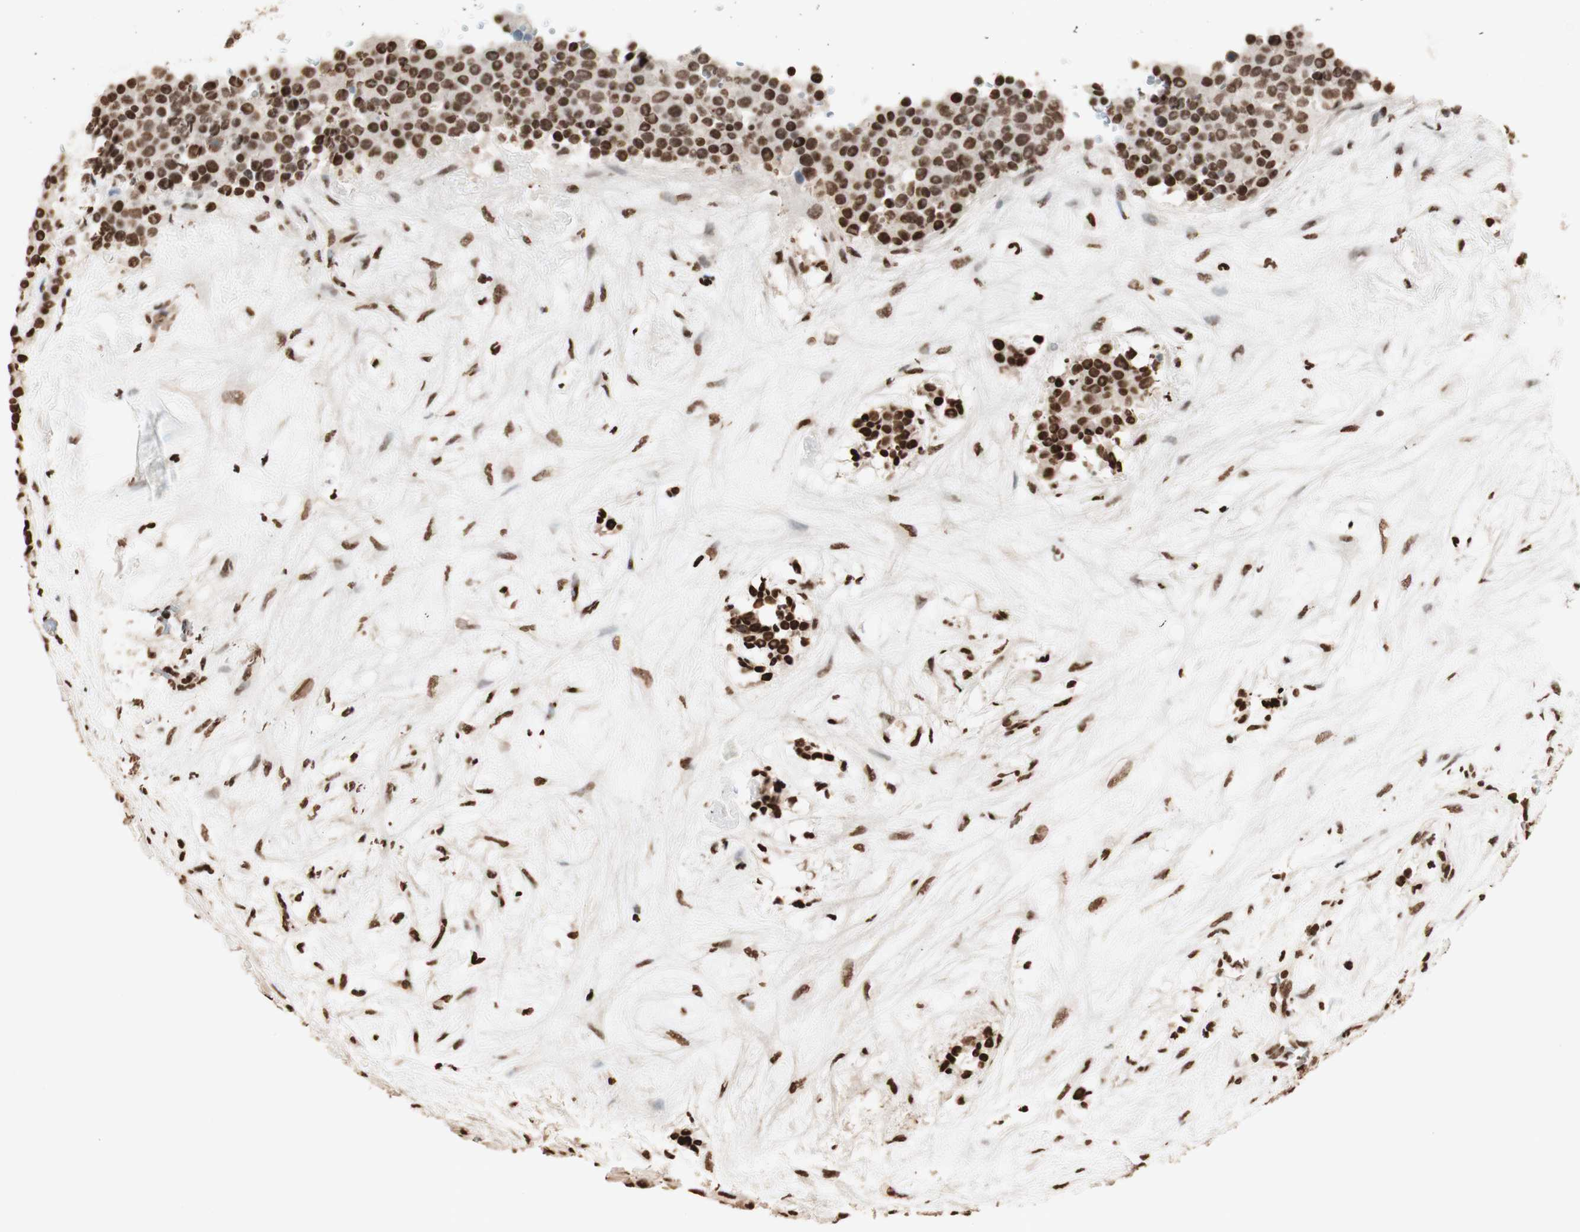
{"staining": {"intensity": "strong", "quantity": "25%-75%", "location": "nuclear"}, "tissue": "testis cancer", "cell_type": "Tumor cells", "image_type": "cancer", "snomed": [{"axis": "morphology", "description": "Seminoma, NOS"}, {"axis": "topography", "description": "Testis"}], "caption": "Tumor cells display high levels of strong nuclear staining in approximately 25%-75% of cells in human testis cancer (seminoma). Nuclei are stained in blue.", "gene": "HNRNPA2B1", "patient": {"sex": "male", "age": 71}}